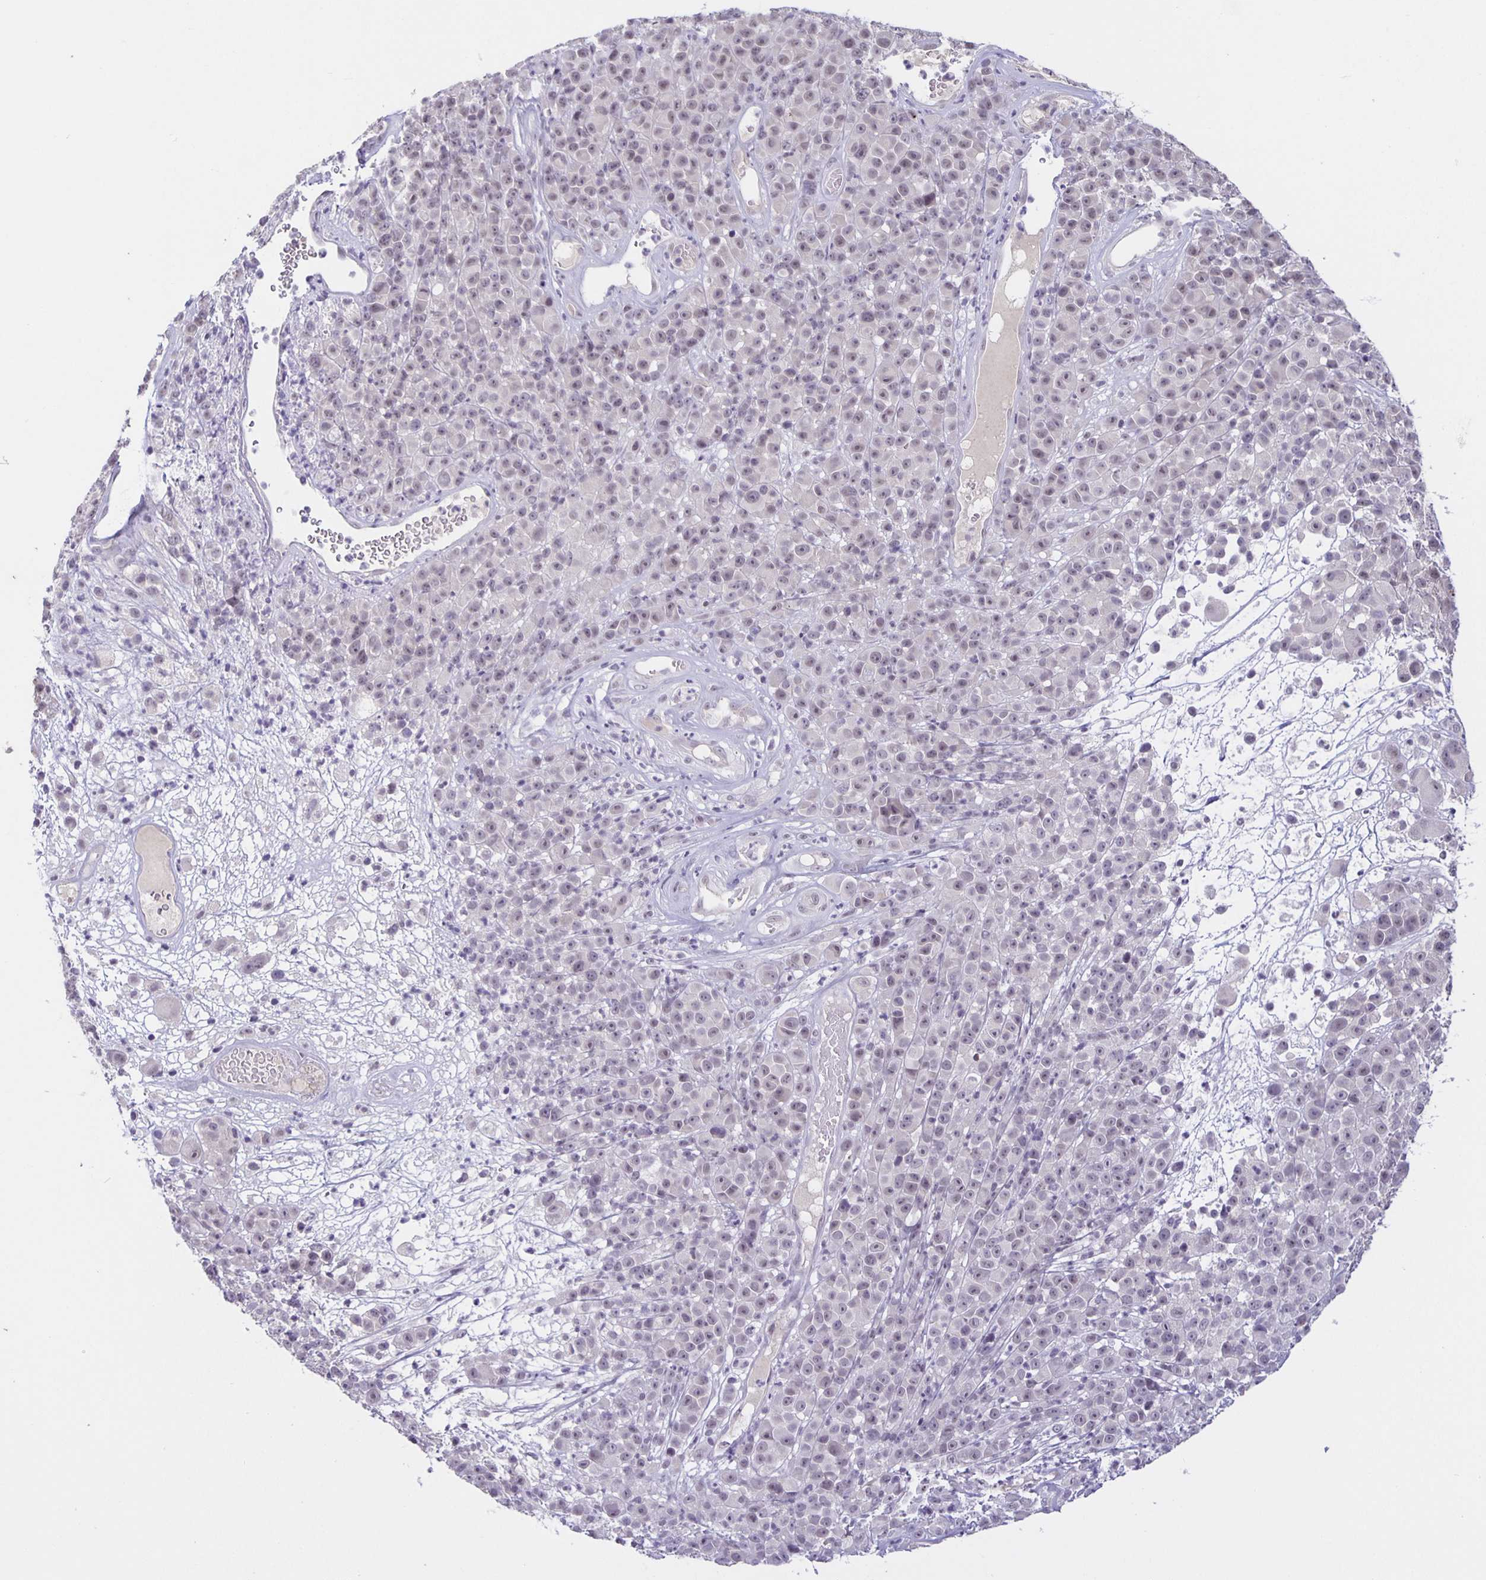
{"staining": {"intensity": "negative", "quantity": "none", "location": "none"}, "tissue": "melanoma", "cell_type": "Tumor cells", "image_type": "cancer", "snomed": [{"axis": "morphology", "description": "Malignant melanoma, NOS"}, {"axis": "topography", "description": "Skin"}, {"axis": "topography", "description": "Skin of back"}], "caption": "Human malignant melanoma stained for a protein using immunohistochemistry shows no positivity in tumor cells.", "gene": "ARVCF", "patient": {"sex": "male", "age": 91}}